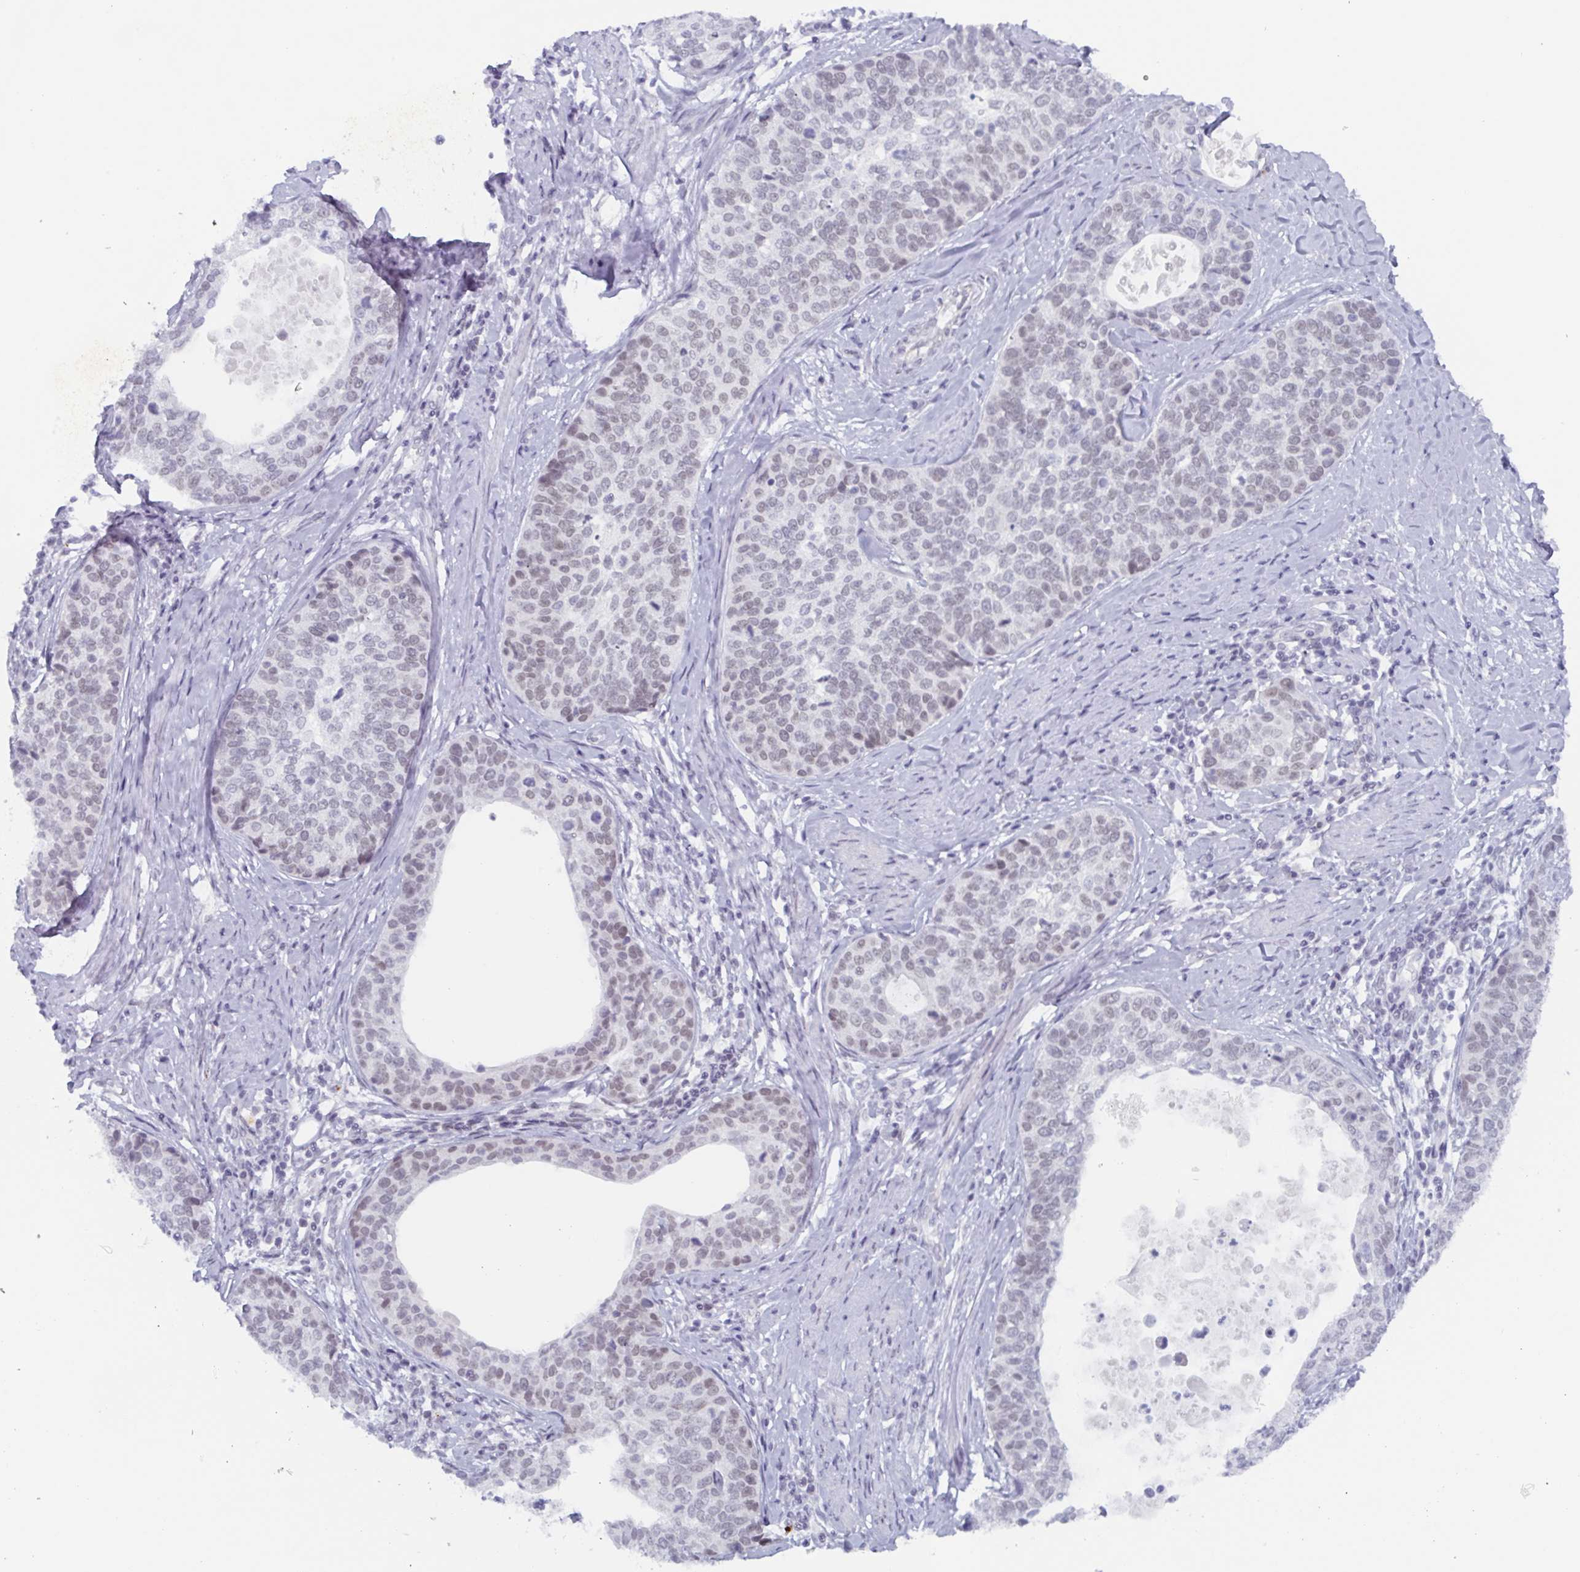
{"staining": {"intensity": "weak", "quantity": "<25%", "location": "nuclear"}, "tissue": "cervical cancer", "cell_type": "Tumor cells", "image_type": "cancer", "snomed": [{"axis": "morphology", "description": "Squamous cell carcinoma, NOS"}, {"axis": "topography", "description": "Cervix"}], "caption": "Tumor cells show no significant staining in squamous cell carcinoma (cervical).", "gene": "ZFP64", "patient": {"sex": "female", "age": 69}}